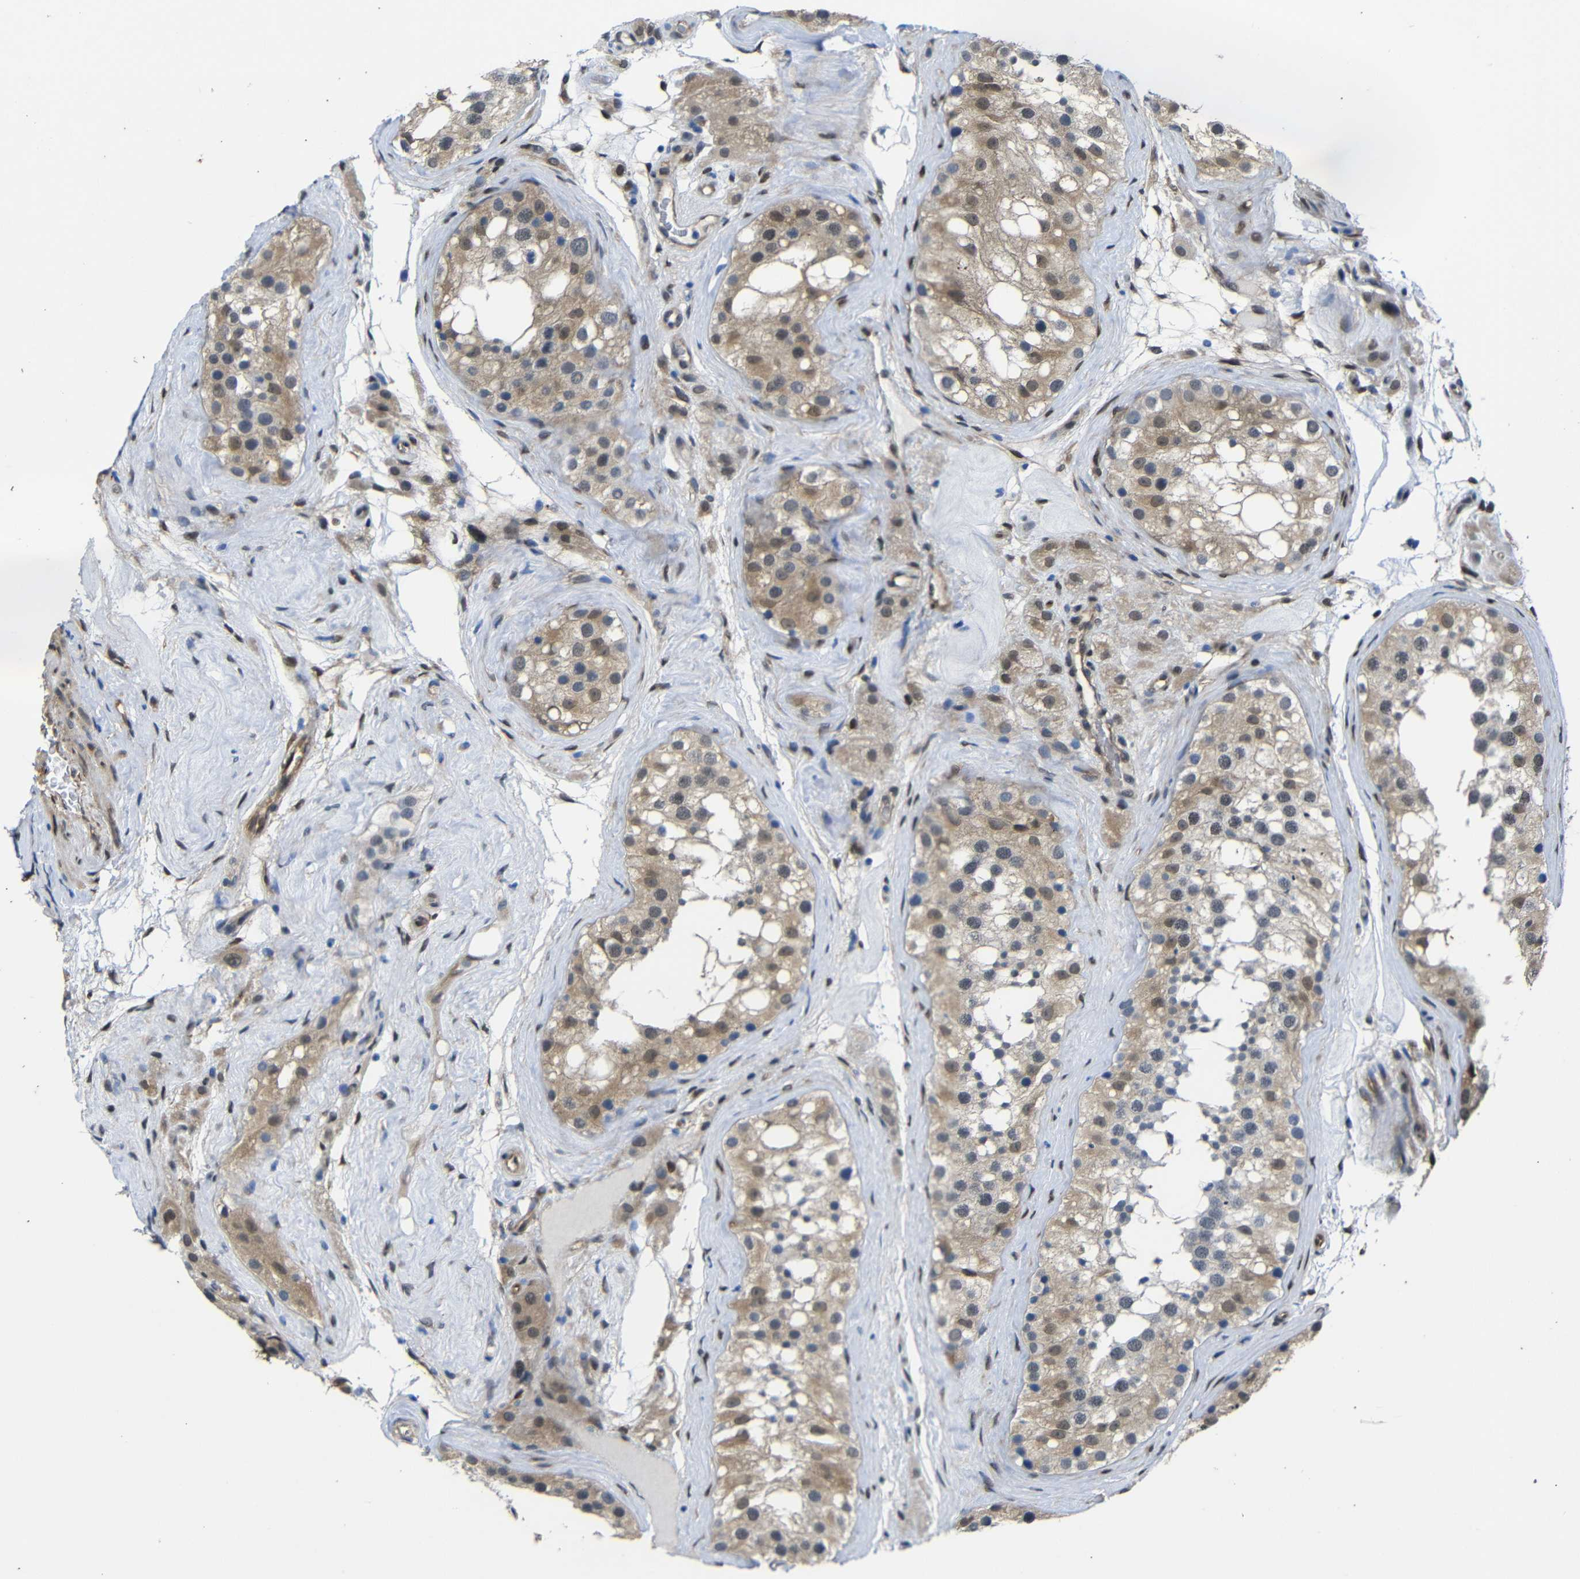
{"staining": {"intensity": "weak", "quantity": ">75%", "location": "cytoplasmic/membranous,nuclear"}, "tissue": "testis", "cell_type": "Cells in seminiferous ducts", "image_type": "normal", "snomed": [{"axis": "morphology", "description": "Normal tissue, NOS"}, {"axis": "morphology", "description": "Seminoma, NOS"}, {"axis": "topography", "description": "Testis"}], "caption": "Immunohistochemical staining of unremarkable human testis reveals weak cytoplasmic/membranous,nuclear protein expression in approximately >75% of cells in seminiferous ducts. (DAB IHC, brown staining for protein, blue staining for nuclei).", "gene": "YAP1", "patient": {"sex": "male", "age": 71}}